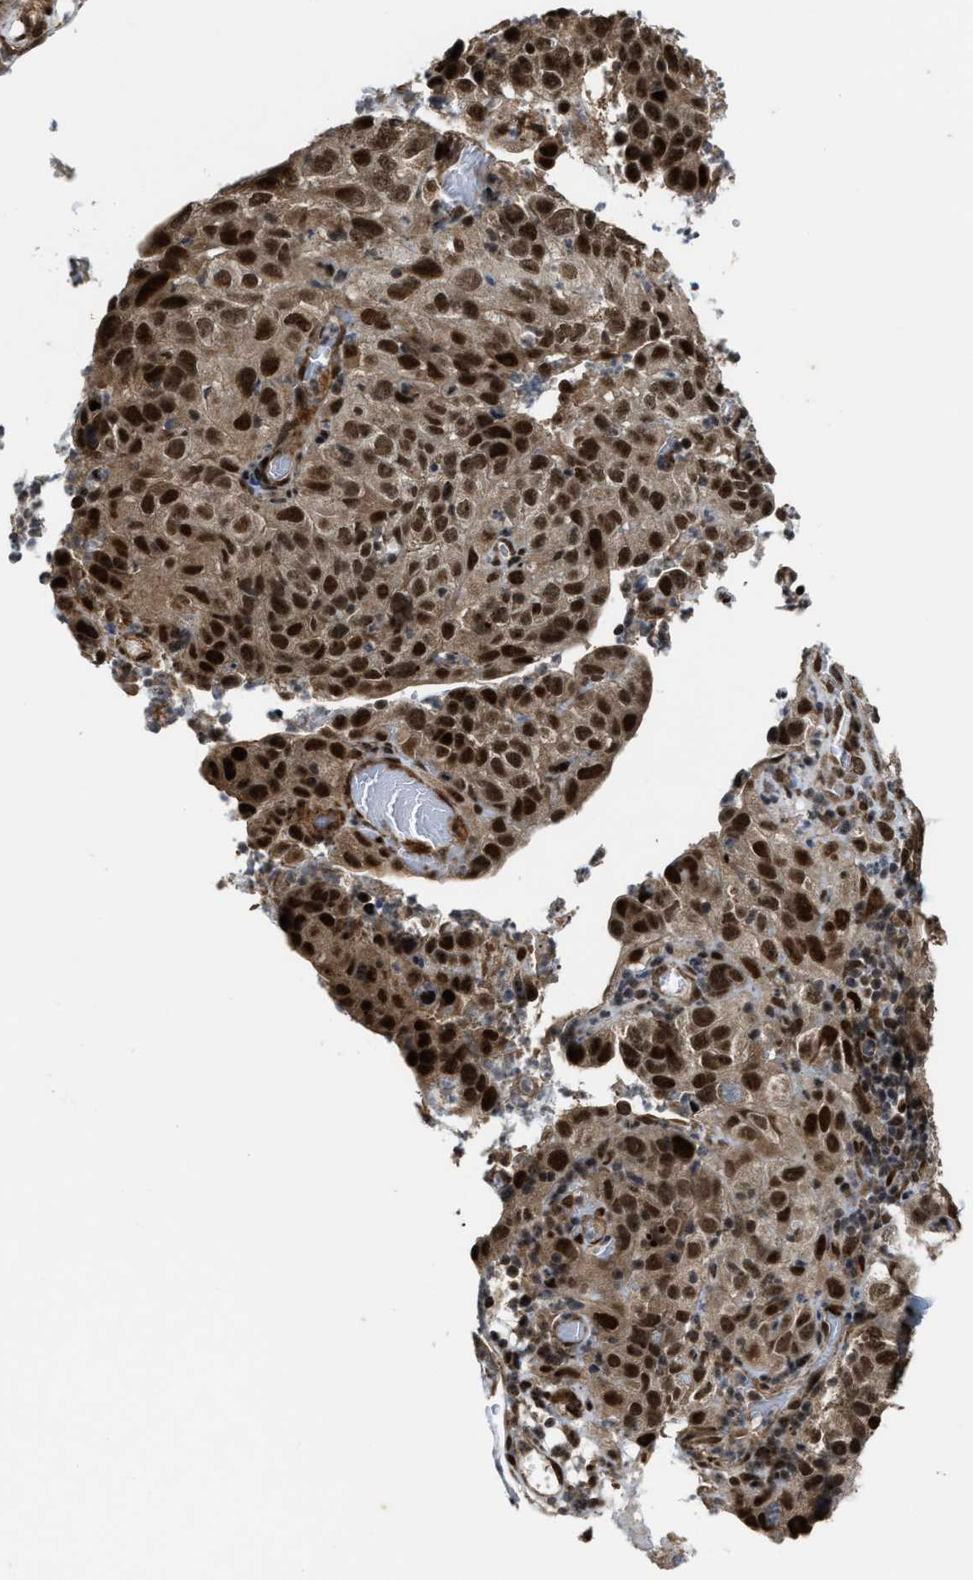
{"staining": {"intensity": "strong", "quantity": ">75%", "location": "cytoplasmic/membranous,nuclear"}, "tissue": "cervical cancer", "cell_type": "Tumor cells", "image_type": "cancer", "snomed": [{"axis": "morphology", "description": "Squamous cell carcinoma, NOS"}, {"axis": "topography", "description": "Cervix"}], "caption": "A photomicrograph of human cervical cancer stained for a protein exhibits strong cytoplasmic/membranous and nuclear brown staining in tumor cells.", "gene": "ZNF250", "patient": {"sex": "female", "age": 32}}